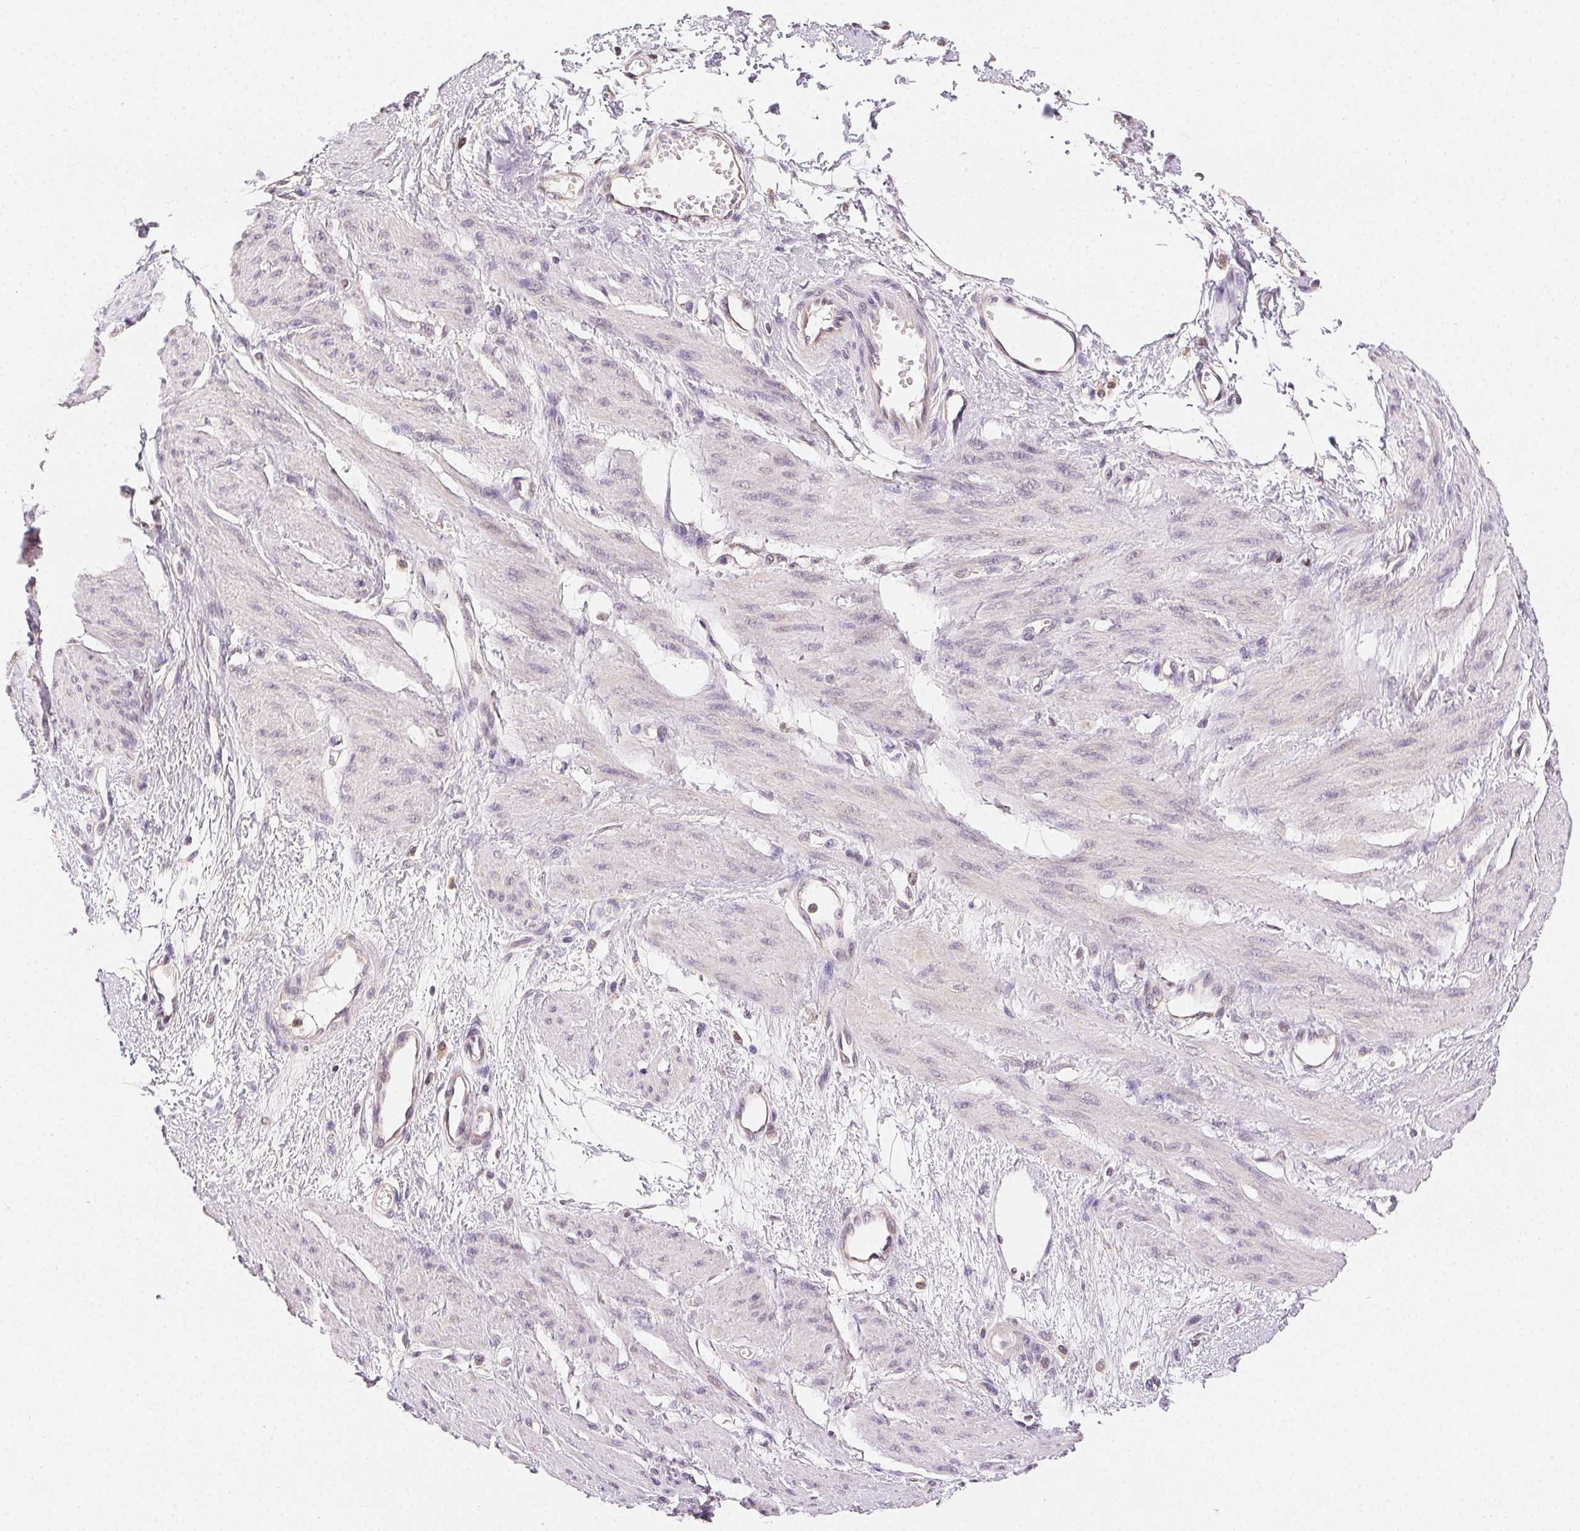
{"staining": {"intensity": "negative", "quantity": "none", "location": "none"}, "tissue": "smooth muscle", "cell_type": "Smooth muscle cells", "image_type": "normal", "snomed": [{"axis": "morphology", "description": "Normal tissue, NOS"}, {"axis": "topography", "description": "Smooth muscle"}, {"axis": "topography", "description": "Uterus"}], "caption": "The IHC histopathology image has no significant expression in smooth muscle cells of smooth muscle.", "gene": "SEZ6L2", "patient": {"sex": "female", "age": 39}}